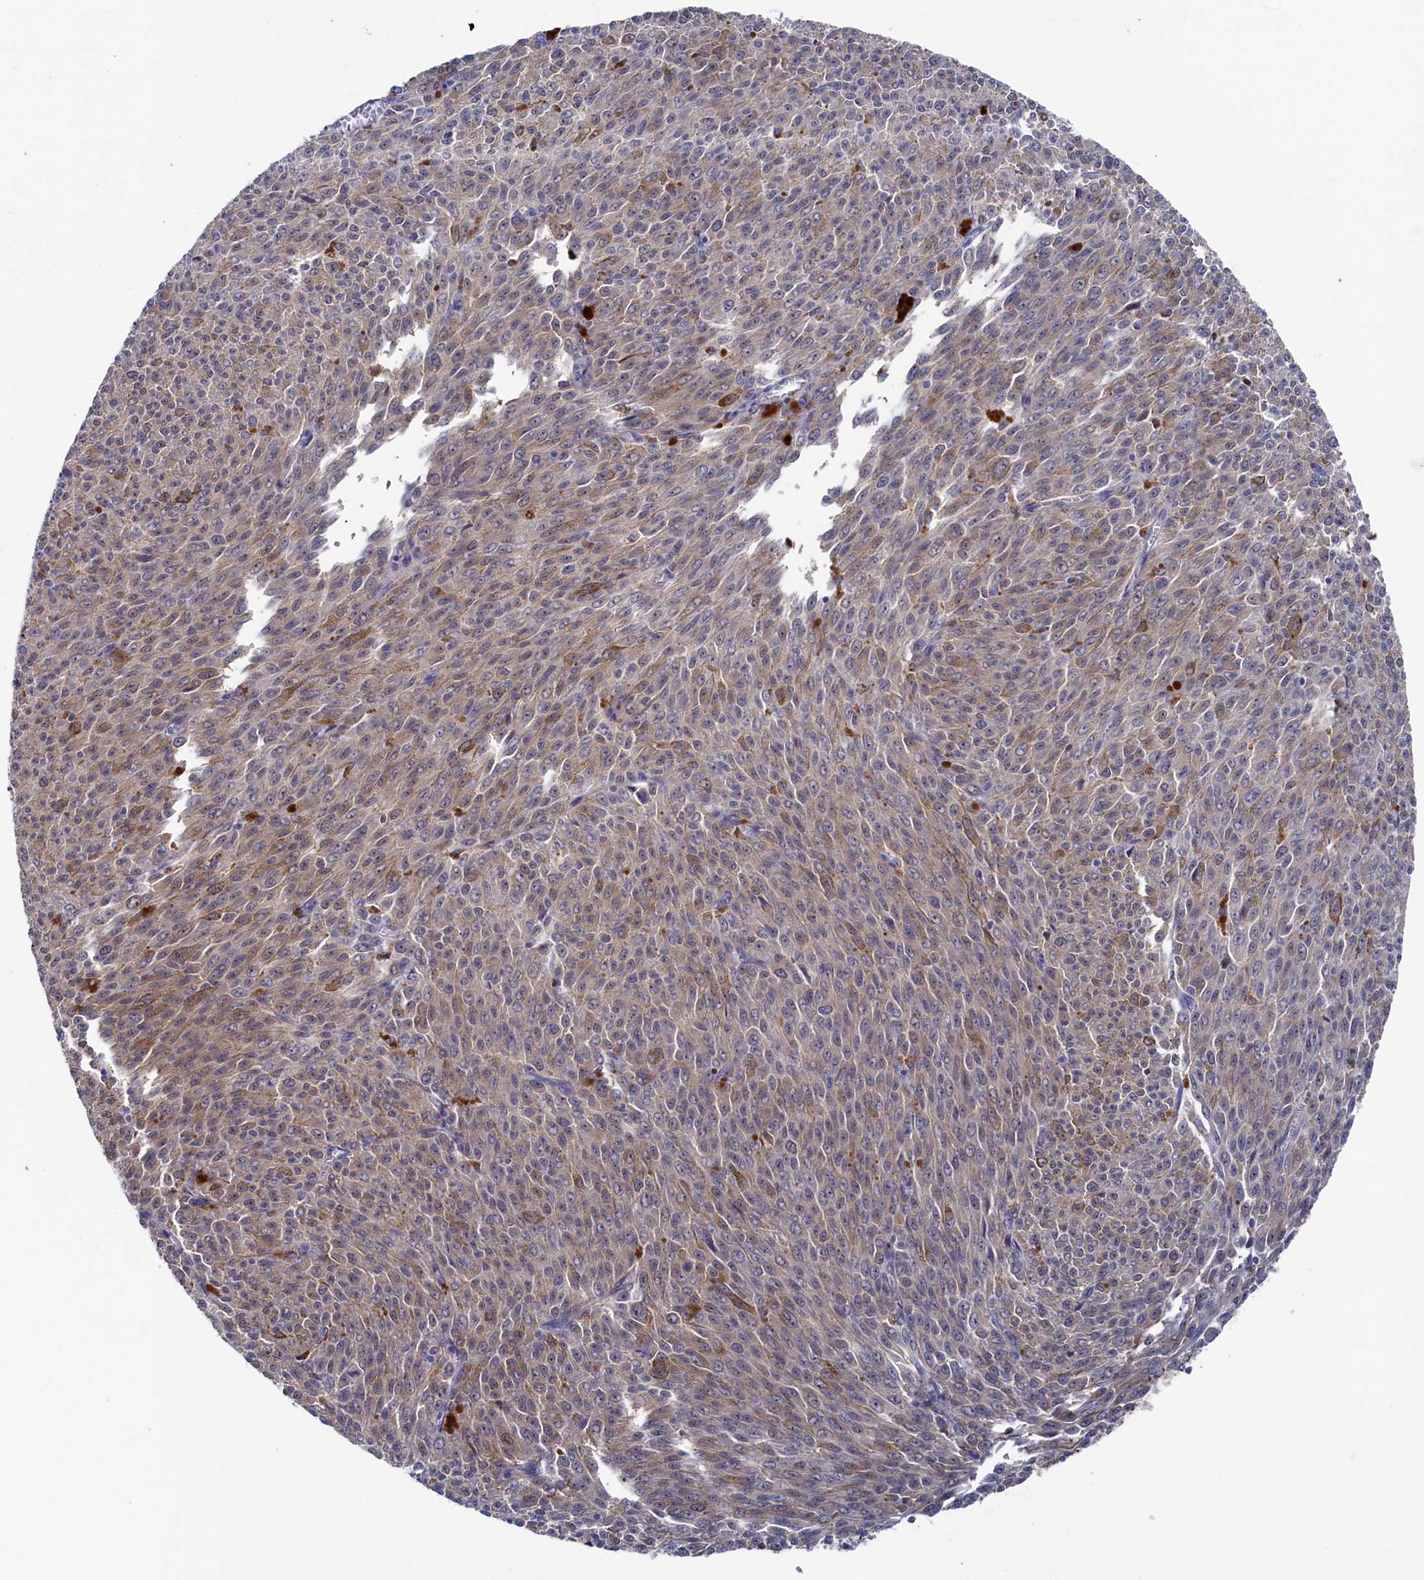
{"staining": {"intensity": "weak", "quantity": "25%-75%", "location": "cytoplasmic/membranous"}, "tissue": "melanoma", "cell_type": "Tumor cells", "image_type": "cancer", "snomed": [{"axis": "morphology", "description": "Malignant melanoma, NOS"}, {"axis": "topography", "description": "Skin"}], "caption": "High-magnification brightfield microscopy of malignant melanoma stained with DAB (3,3'-diaminobenzidine) (brown) and counterstained with hematoxylin (blue). tumor cells exhibit weak cytoplasmic/membranous positivity is seen in approximately25%-75% of cells. (Stains: DAB in brown, nuclei in blue, Microscopy: brightfield microscopy at high magnification).", "gene": "RNH1", "patient": {"sex": "female", "age": 52}}